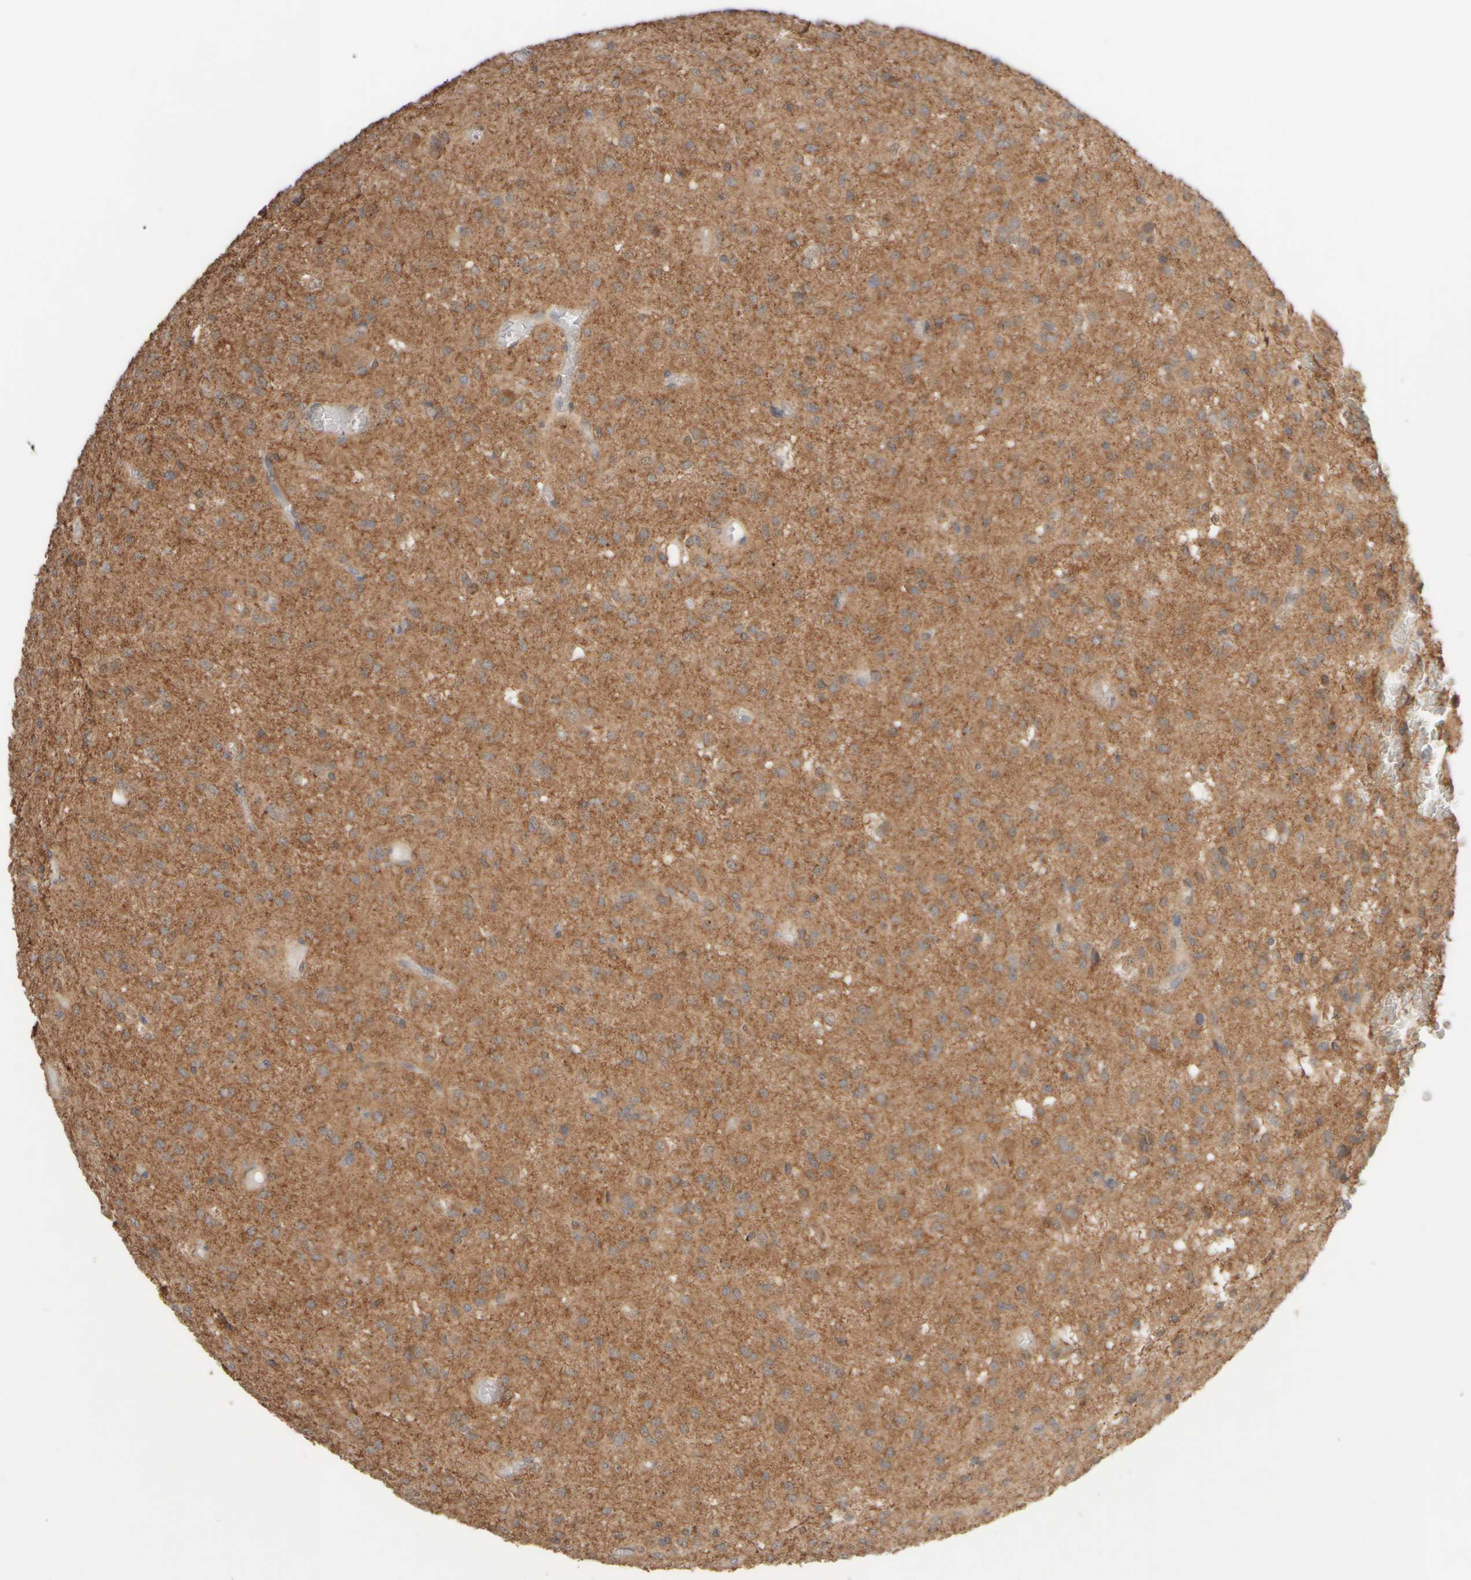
{"staining": {"intensity": "moderate", "quantity": ">75%", "location": "cytoplasmic/membranous"}, "tissue": "glioma", "cell_type": "Tumor cells", "image_type": "cancer", "snomed": [{"axis": "morphology", "description": "Glioma, malignant, High grade"}, {"axis": "topography", "description": "Brain"}], "caption": "Malignant glioma (high-grade) tissue reveals moderate cytoplasmic/membranous staining in approximately >75% of tumor cells", "gene": "EIF2B3", "patient": {"sex": "female", "age": 59}}